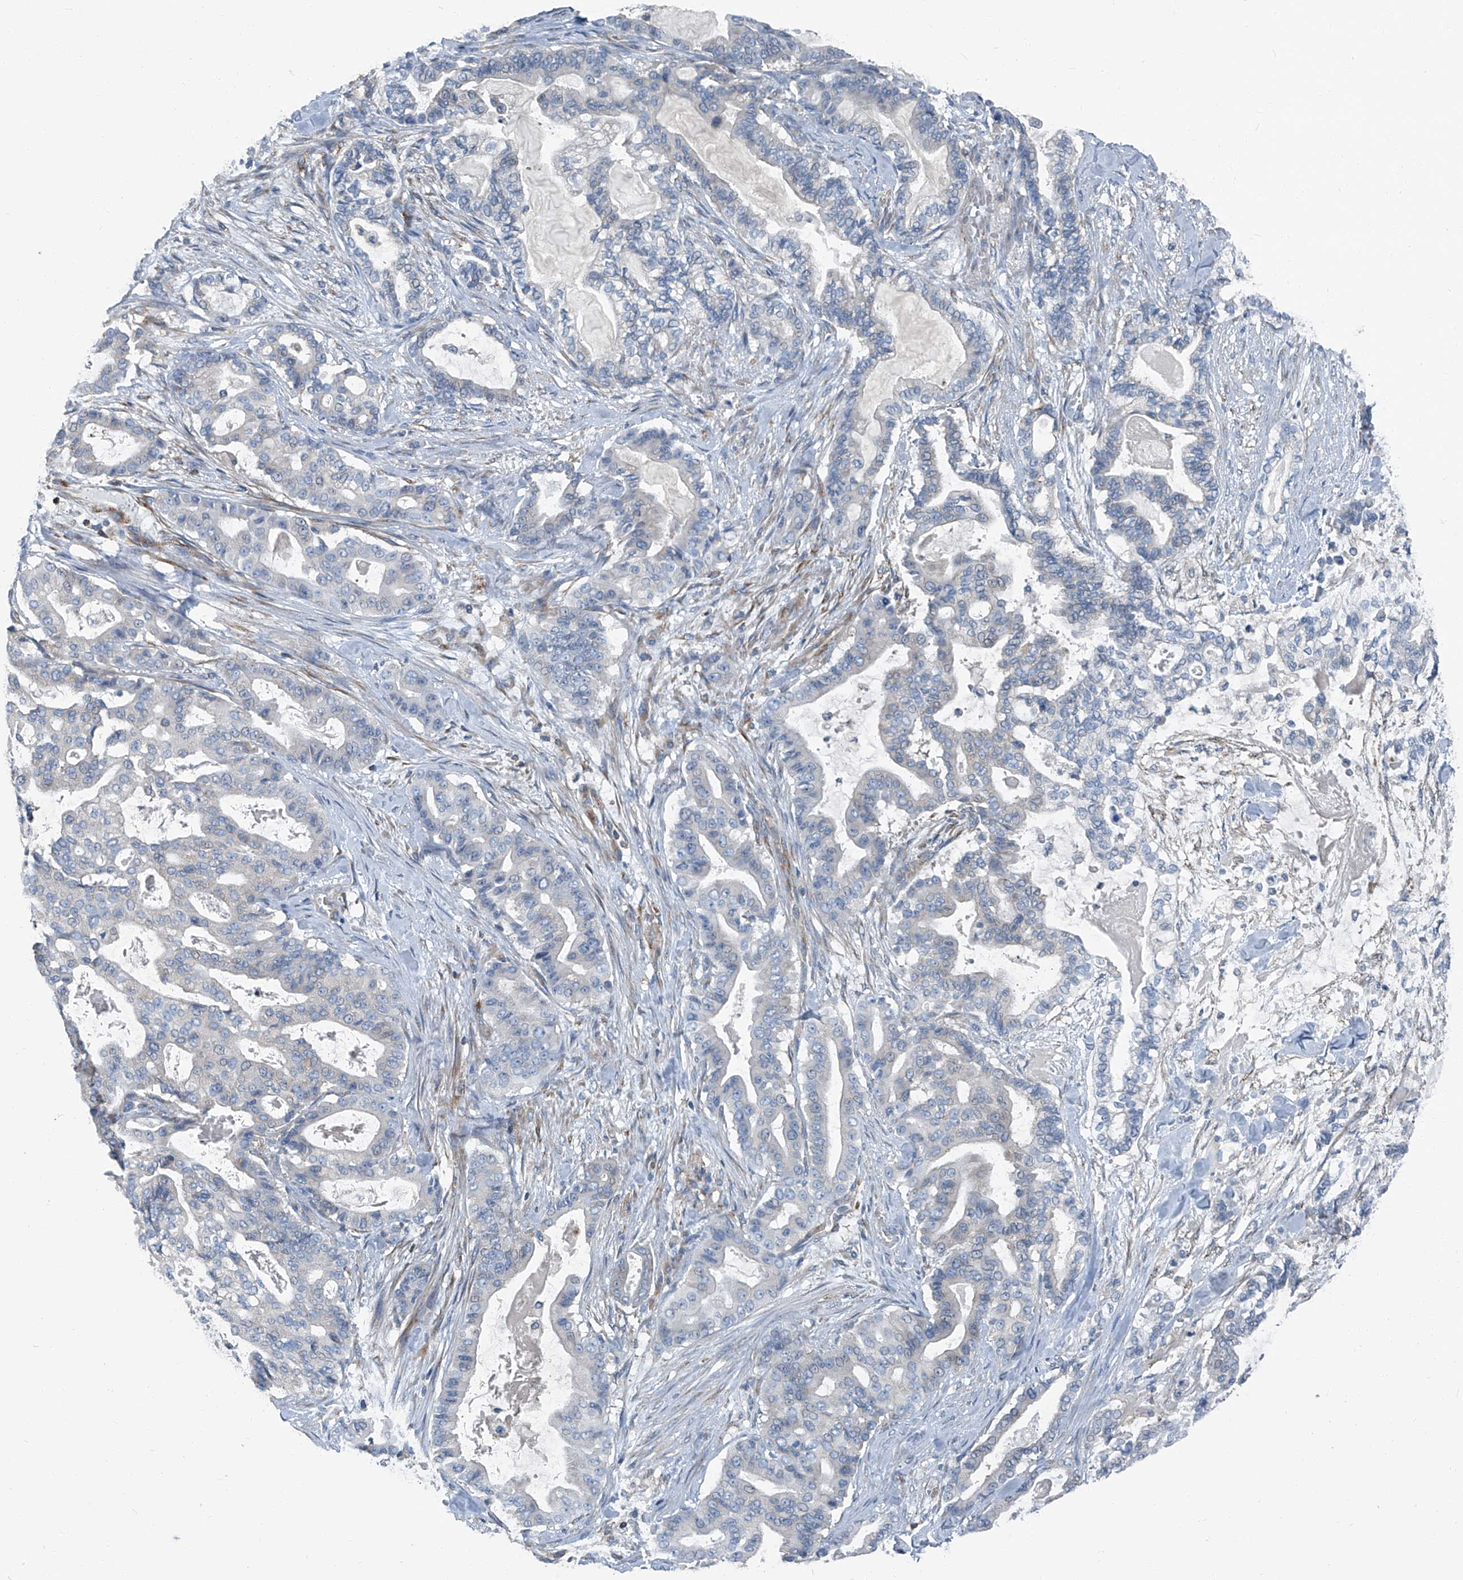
{"staining": {"intensity": "negative", "quantity": "none", "location": "none"}, "tissue": "pancreatic cancer", "cell_type": "Tumor cells", "image_type": "cancer", "snomed": [{"axis": "morphology", "description": "Adenocarcinoma, NOS"}, {"axis": "topography", "description": "Pancreas"}], "caption": "Immunohistochemical staining of human pancreatic cancer (adenocarcinoma) shows no significant staining in tumor cells.", "gene": "SEPTIN7", "patient": {"sex": "male", "age": 63}}